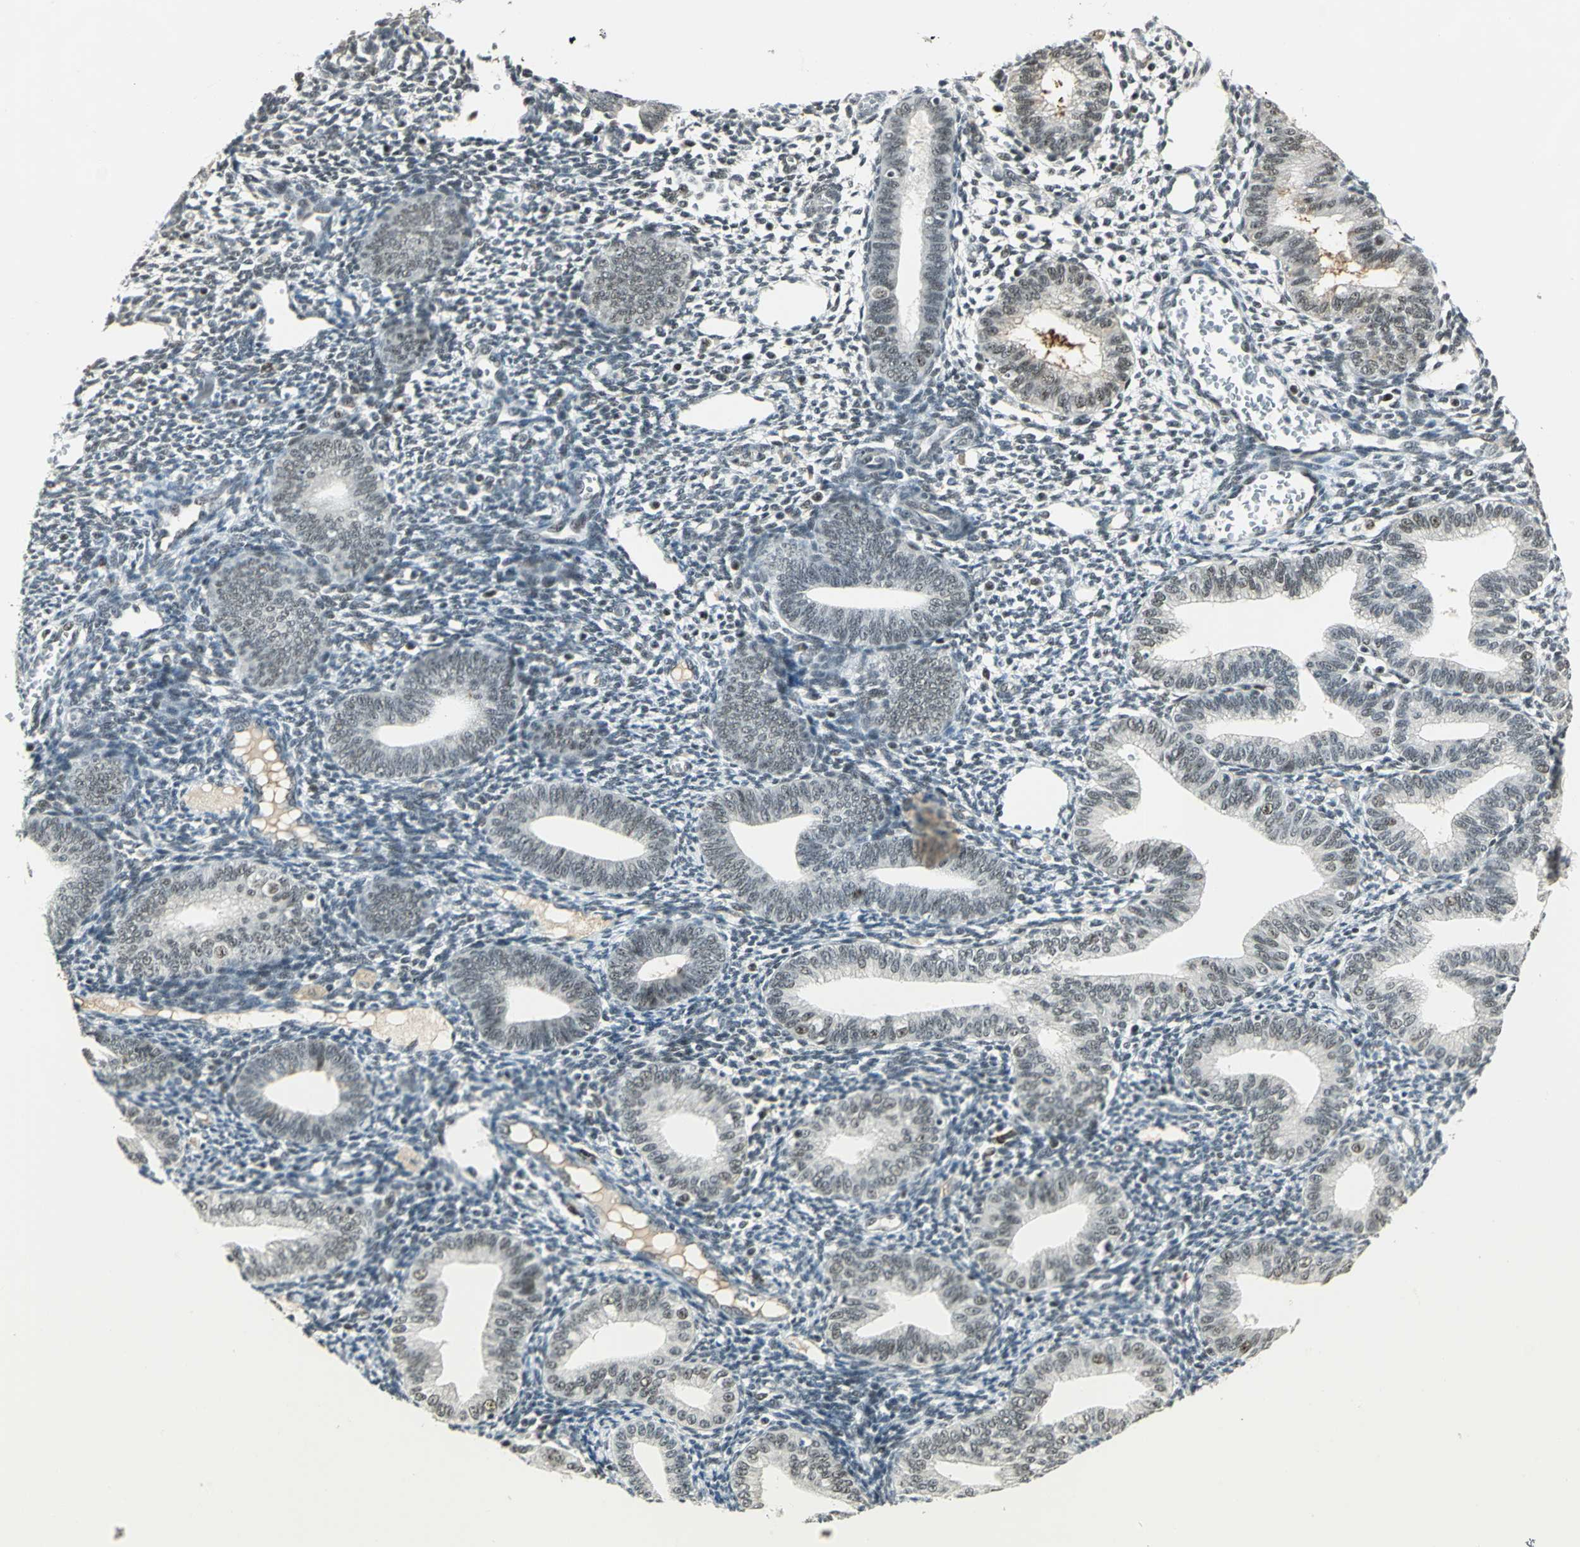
{"staining": {"intensity": "moderate", "quantity": "25%-75%", "location": "nuclear"}, "tissue": "endometrium", "cell_type": "Cells in endometrial stroma", "image_type": "normal", "snomed": [{"axis": "morphology", "description": "Normal tissue, NOS"}, {"axis": "topography", "description": "Endometrium"}], "caption": "Unremarkable endometrium was stained to show a protein in brown. There is medium levels of moderate nuclear expression in about 25%-75% of cells in endometrial stroma.", "gene": "CCNT1", "patient": {"sex": "female", "age": 61}}